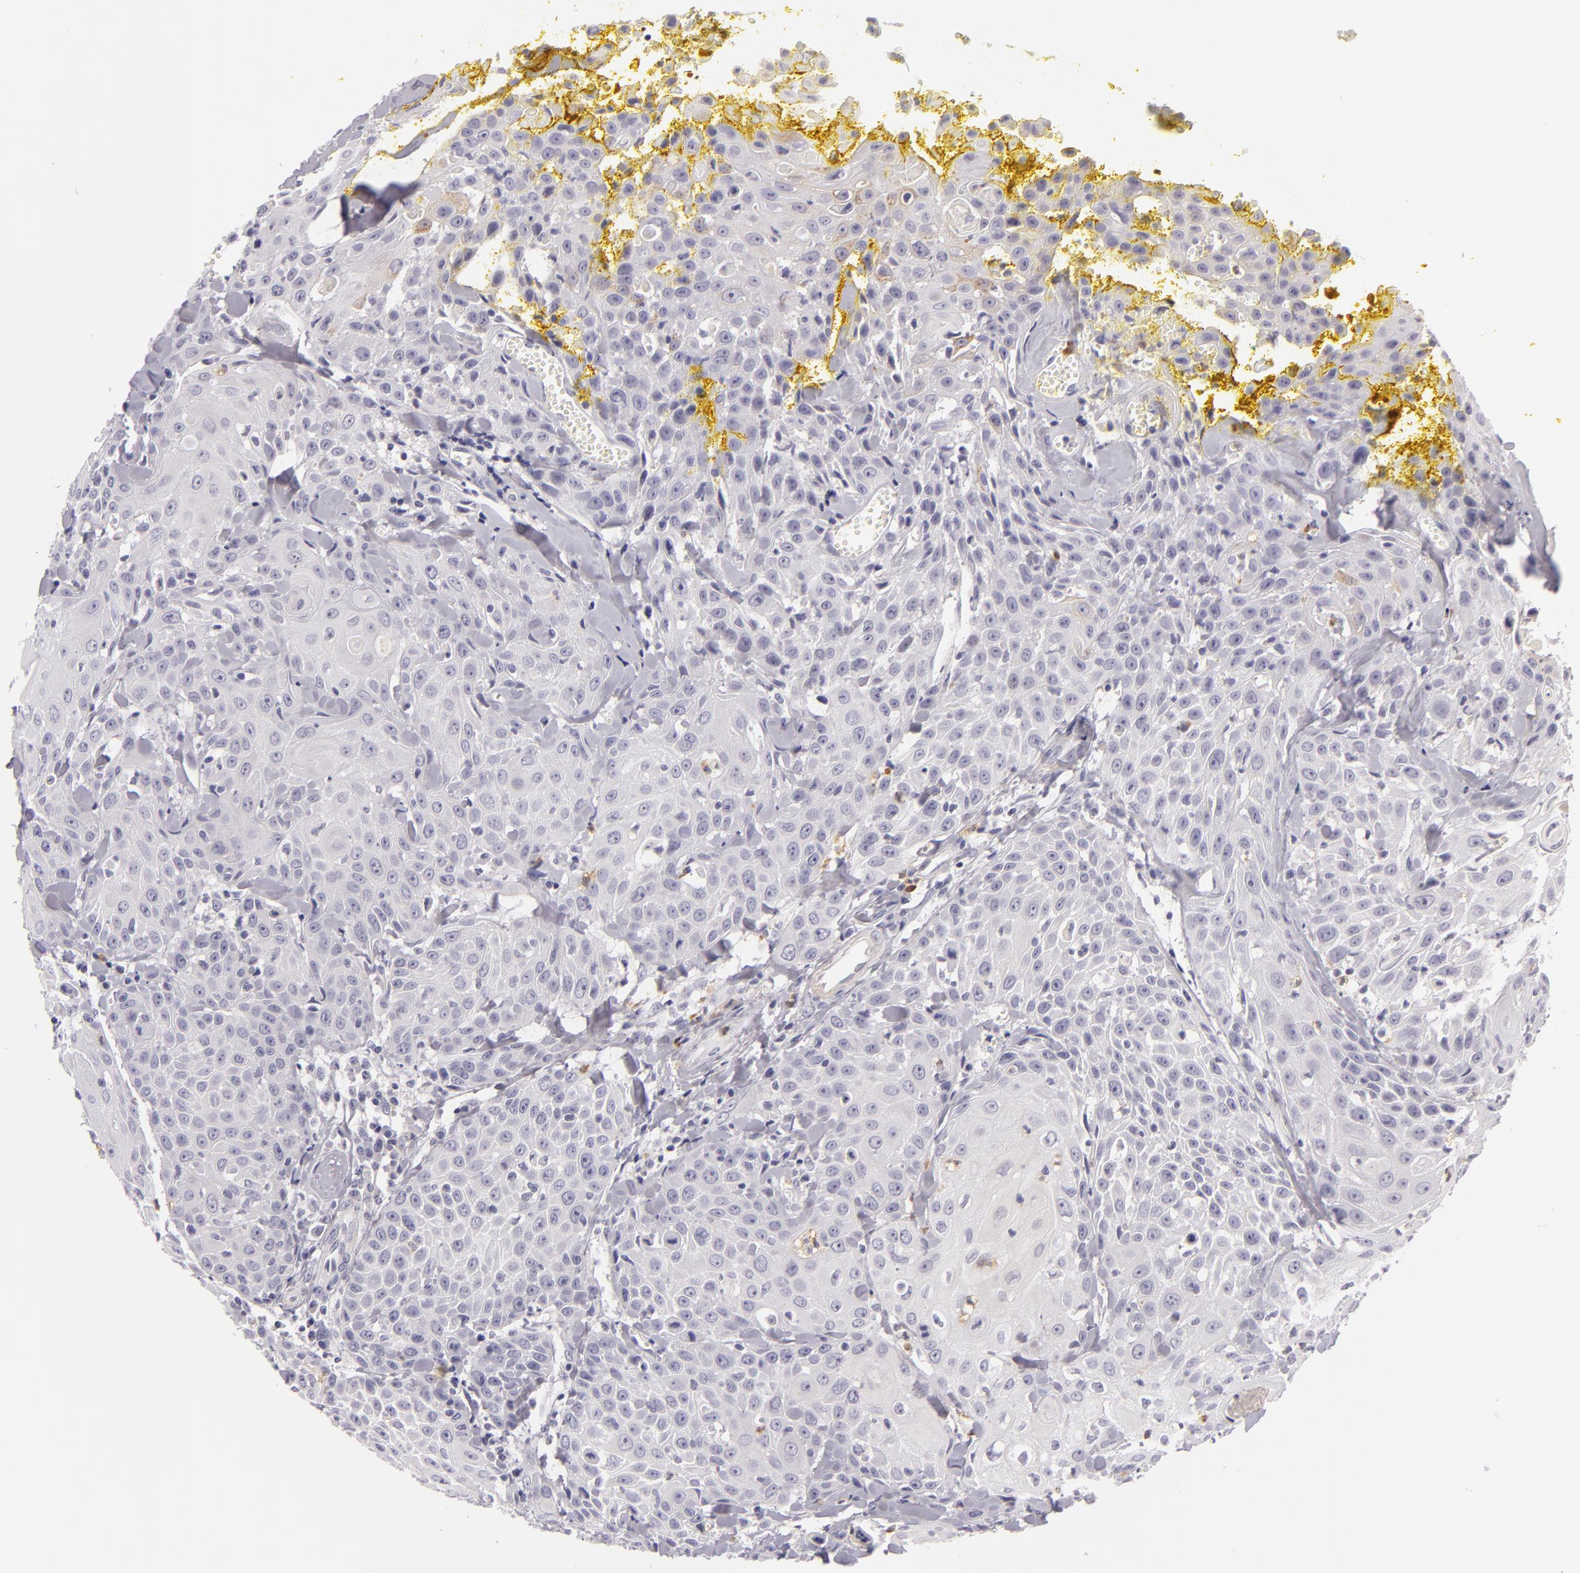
{"staining": {"intensity": "negative", "quantity": "none", "location": "none"}, "tissue": "head and neck cancer", "cell_type": "Tumor cells", "image_type": "cancer", "snomed": [{"axis": "morphology", "description": "Squamous cell carcinoma, NOS"}, {"axis": "topography", "description": "Oral tissue"}, {"axis": "topography", "description": "Head-Neck"}], "caption": "Histopathology image shows no significant protein positivity in tumor cells of squamous cell carcinoma (head and neck).", "gene": "FAM181A", "patient": {"sex": "female", "age": 82}}